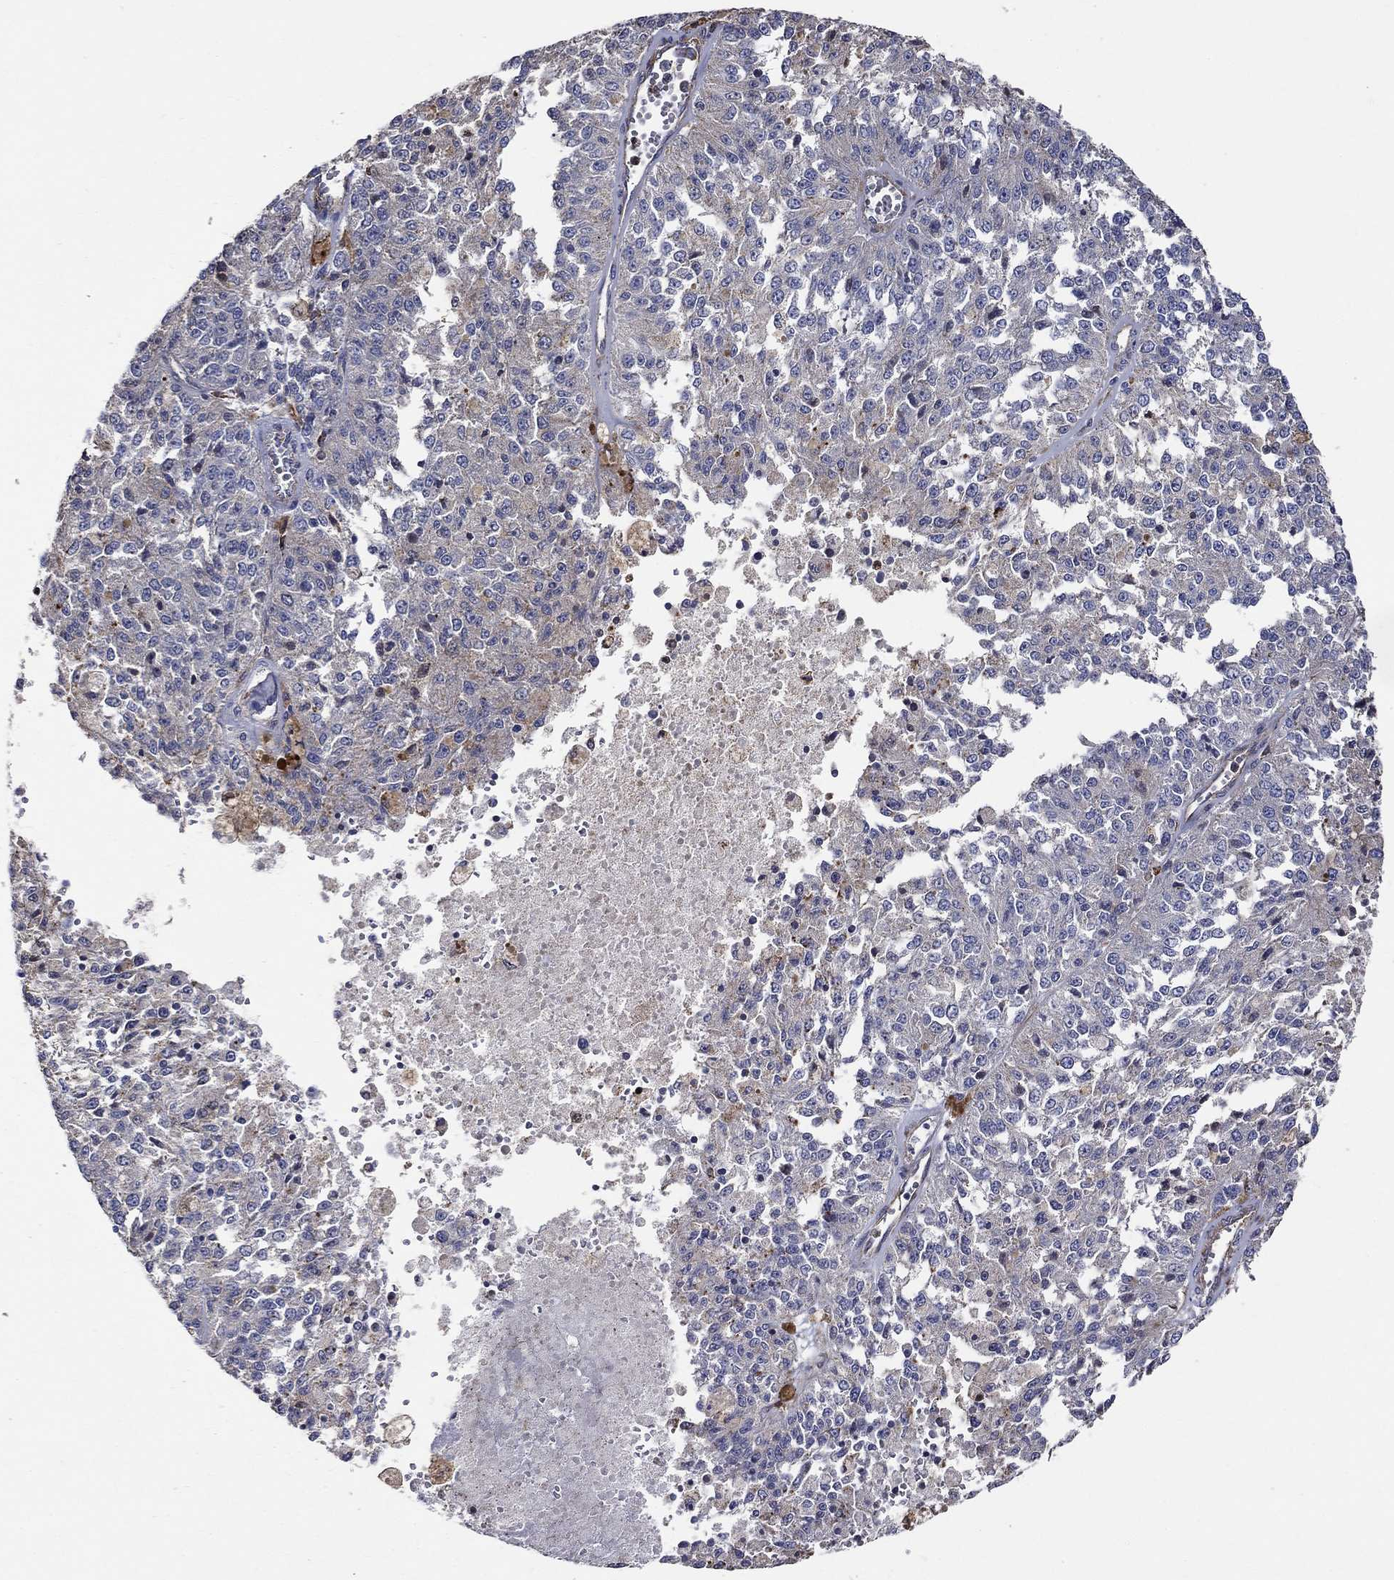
{"staining": {"intensity": "weak", "quantity": "<25%", "location": "cytoplasmic/membranous"}, "tissue": "melanoma", "cell_type": "Tumor cells", "image_type": "cancer", "snomed": [{"axis": "morphology", "description": "Malignant melanoma, Metastatic site"}, {"axis": "topography", "description": "Lymph node"}], "caption": "Malignant melanoma (metastatic site) was stained to show a protein in brown. There is no significant positivity in tumor cells. The staining is performed using DAB brown chromogen with nuclei counter-stained in using hematoxylin.", "gene": "NPHP1", "patient": {"sex": "female", "age": 64}}